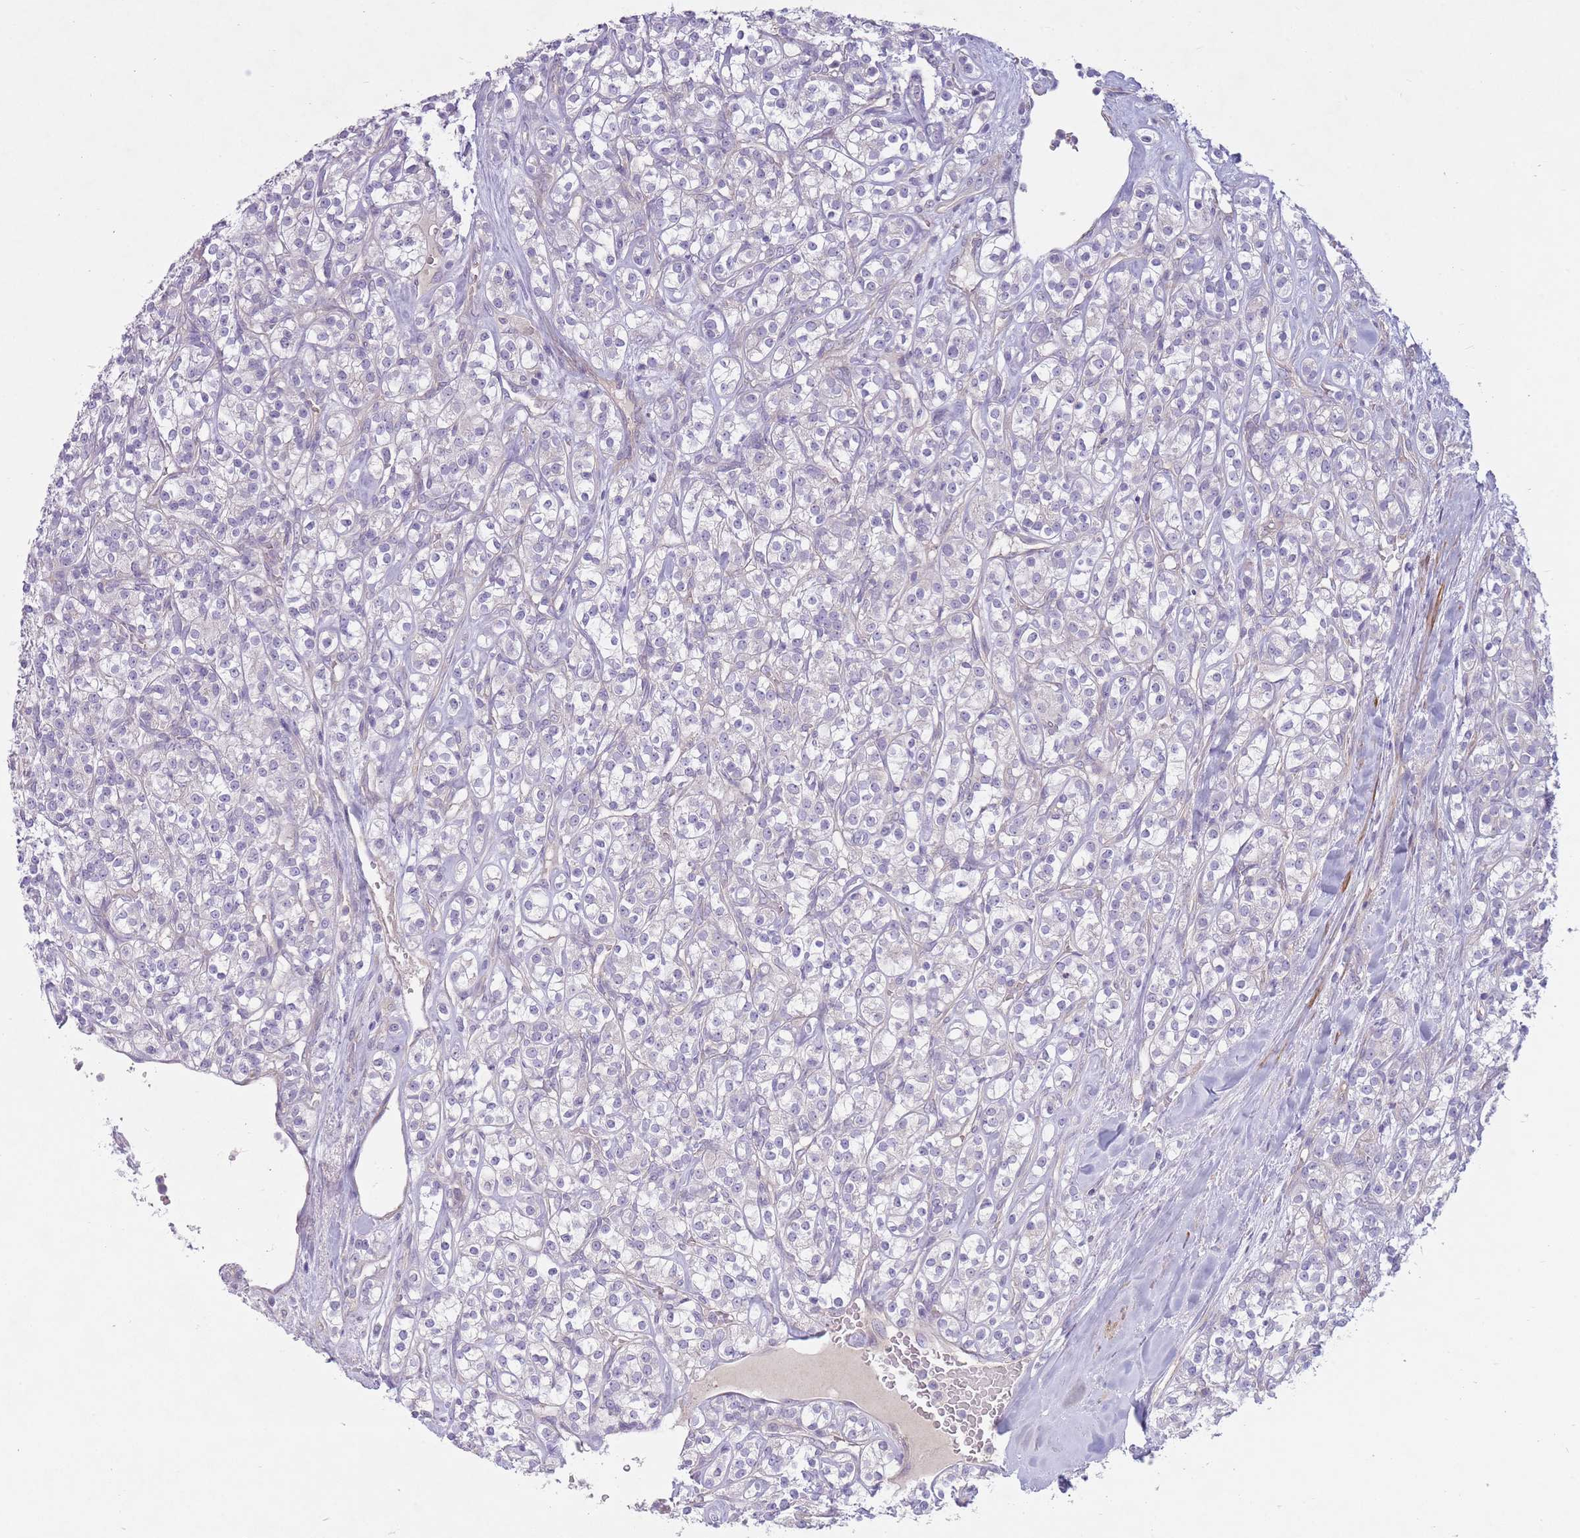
{"staining": {"intensity": "negative", "quantity": "none", "location": "none"}, "tissue": "renal cancer", "cell_type": "Tumor cells", "image_type": "cancer", "snomed": [{"axis": "morphology", "description": "Adenocarcinoma, NOS"}, {"axis": "topography", "description": "Kidney"}], "caption": "A histopathology image of renal adenocarcinoma stained for a protein demonstrates no brown staining in tumor cells. (Stains: DAB (3,3'-diaminobenzidine) immunohistochemistry with hematoxylin counter stain, Microscopy: brightfield microscopy at high magnification).", "gene": "PNPLA5", "patient": {"sex": "male", "age": 77}}